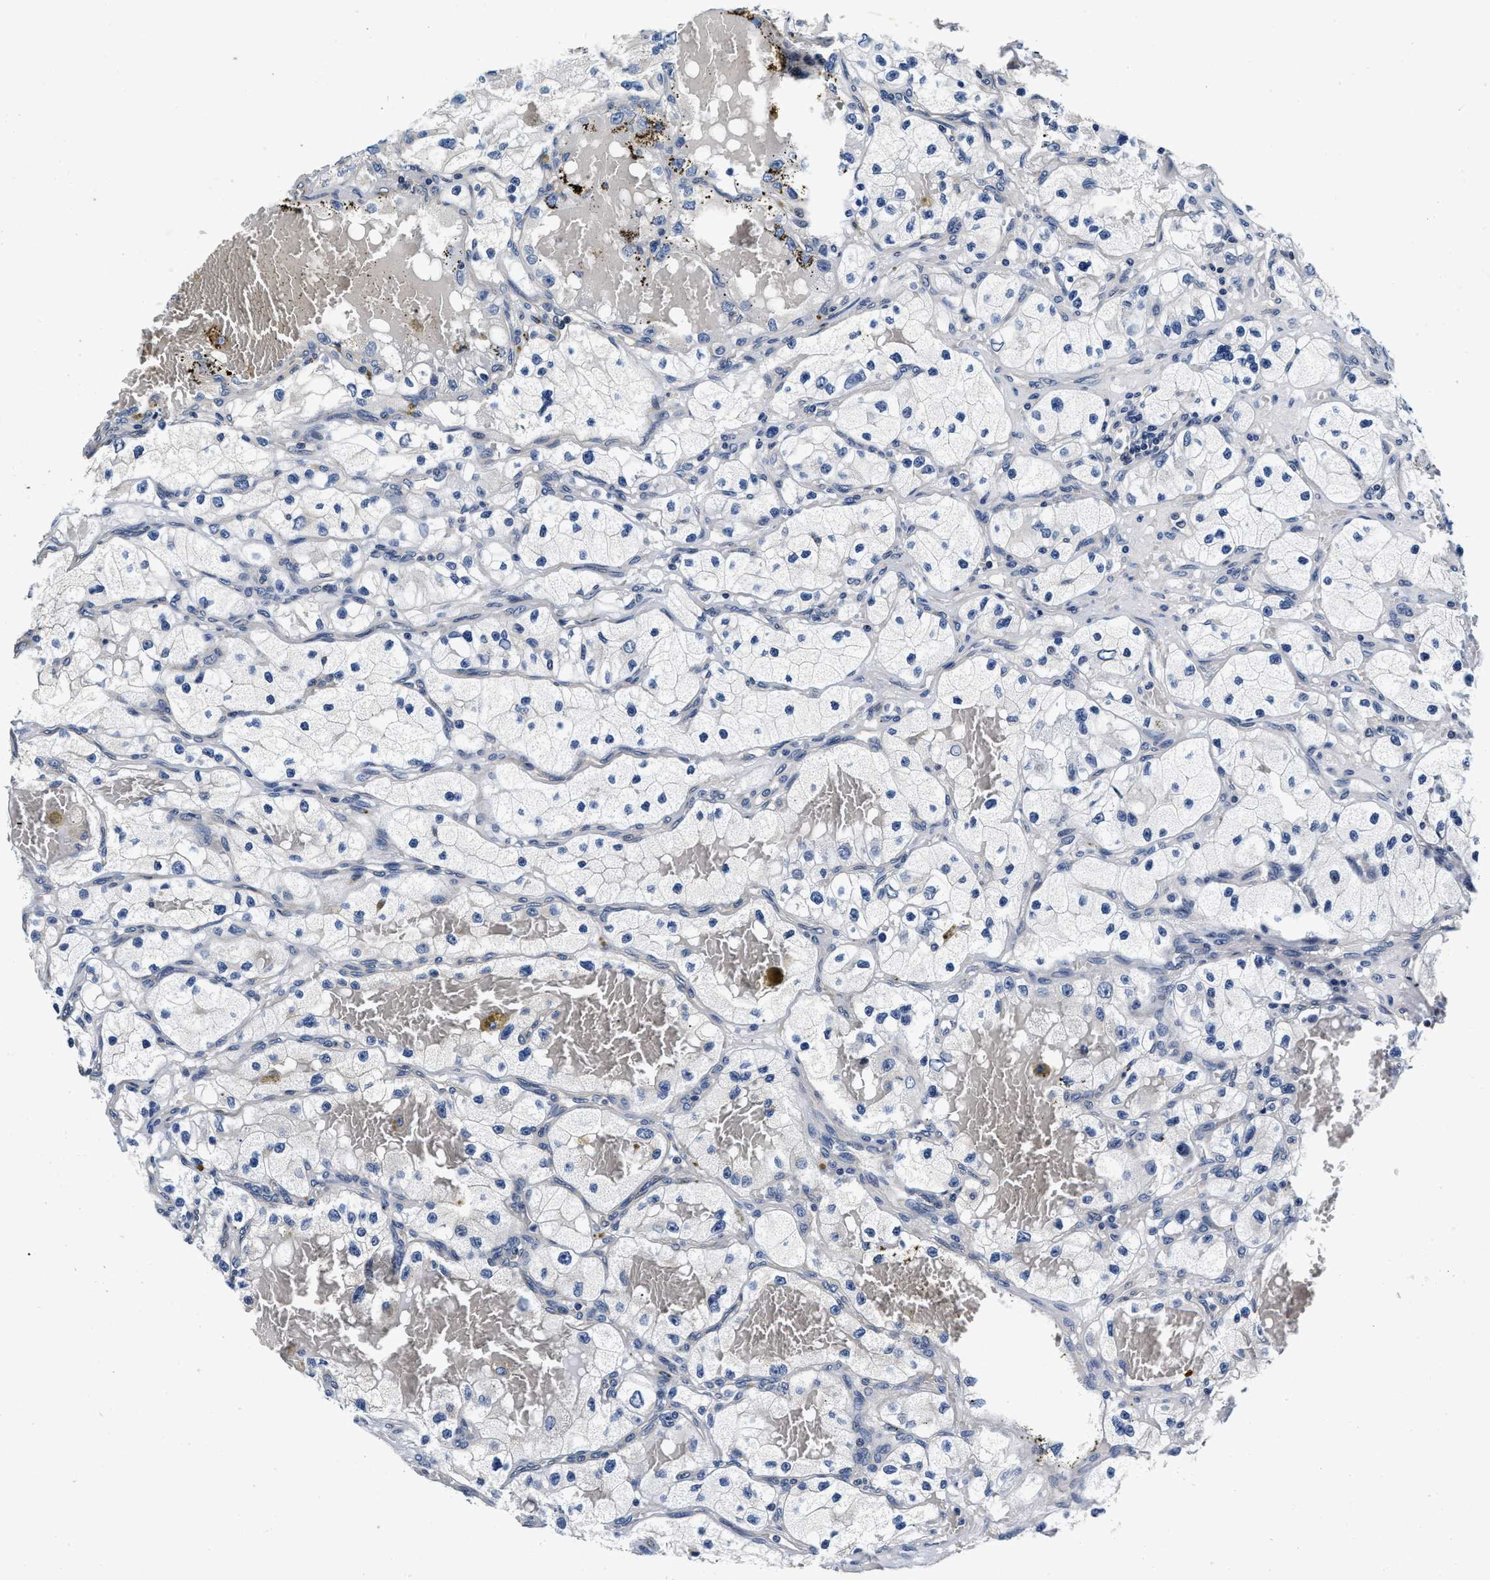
{"staining": {"intensity": "negative", "quantity": "none", "location": "none"}, "tissue": "renal cancer", "cell_type": "Tumor cells", "image_type": "cancer", "snomed": [{"axis": "morphology", "description": "Adenocarcinoma, NOS"}, {"axis": "topography", "description": "Kidney"}], "caption": "Renal cancer stained for a protein using immunohistochemistry displays no staining tumor cells.", "gene": "ABCG8", "patient": {"sex": "female", "age": 57}}